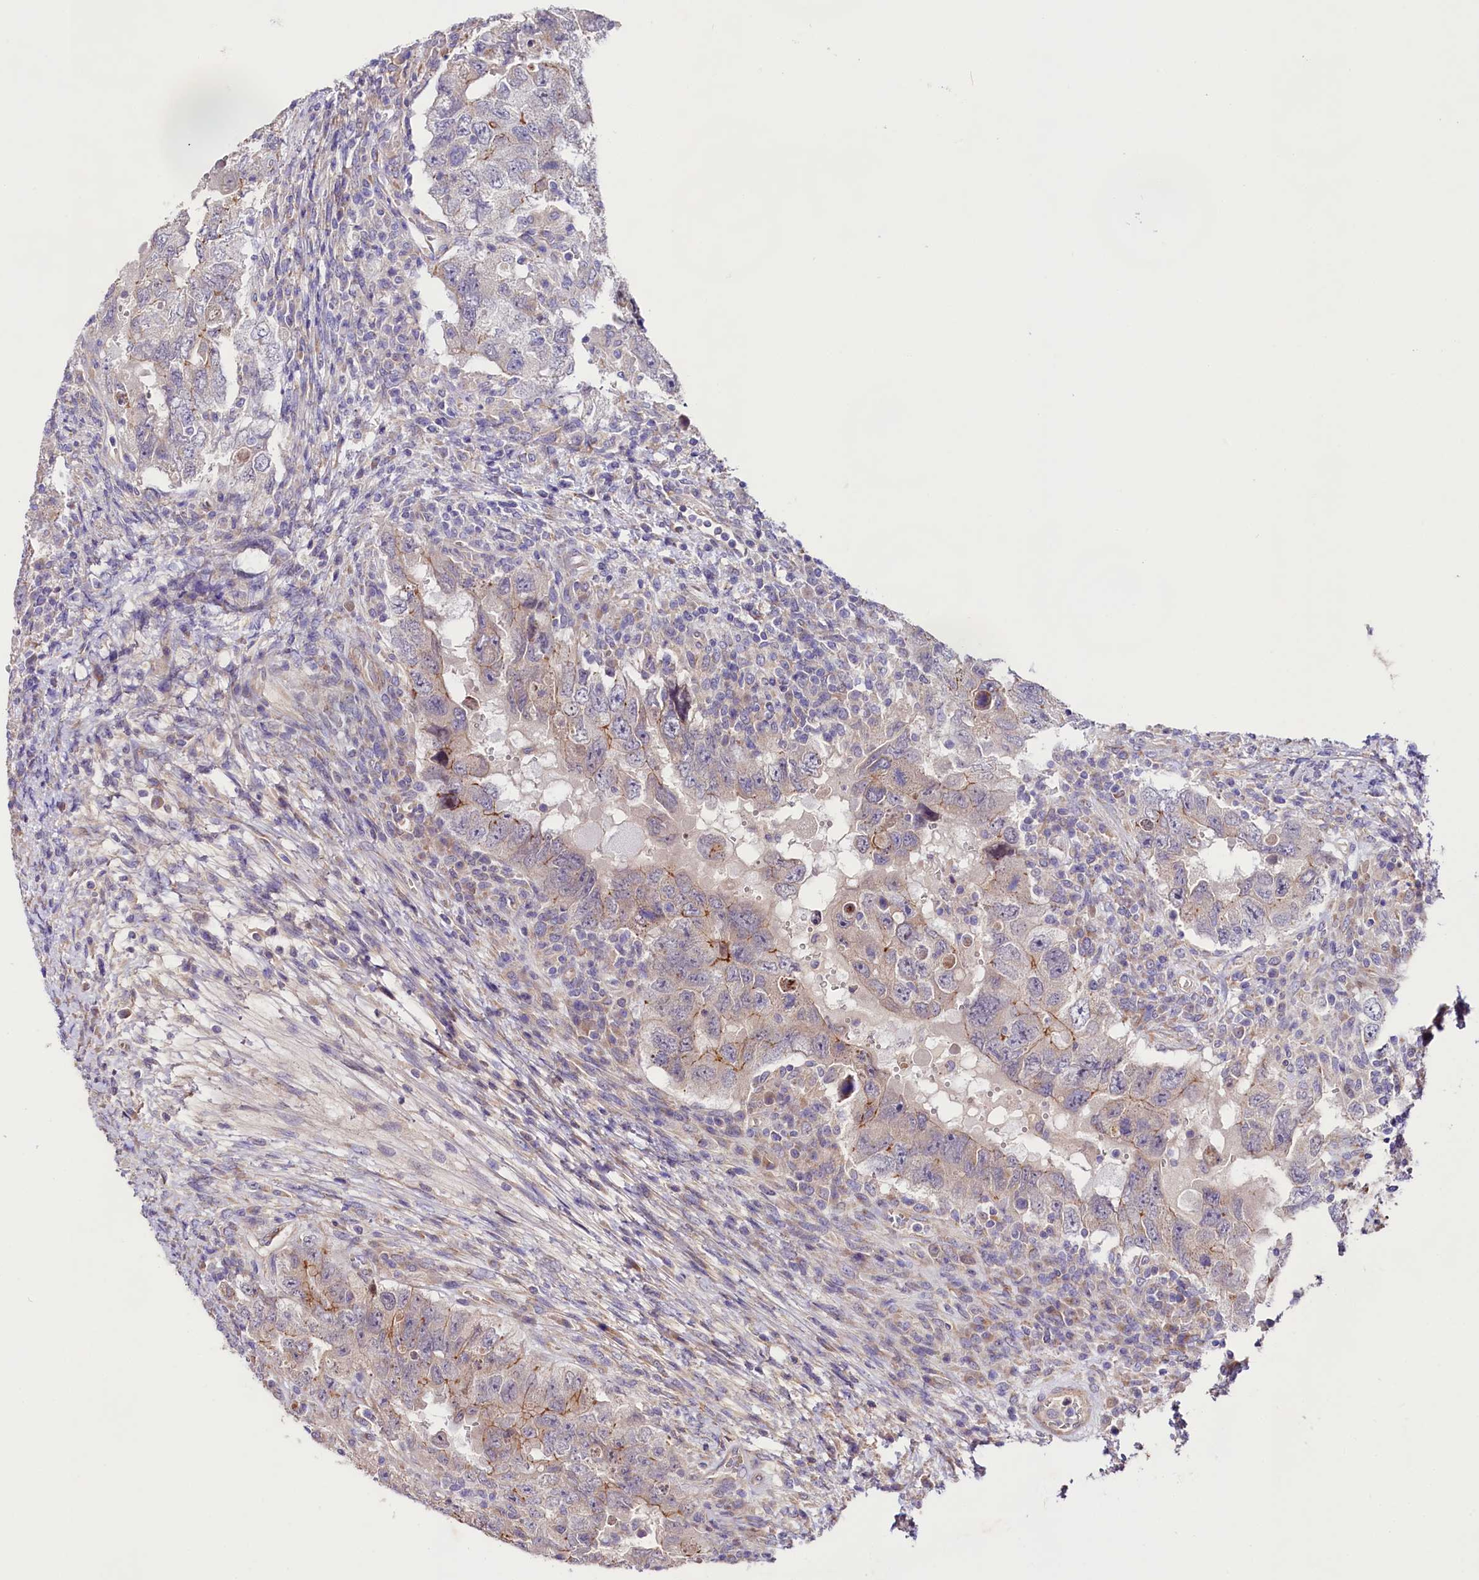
{"staining": {"intensity": "moderate", "quantity": "<25%", "location": "cytoplasmic/membranous"}, "tissue": "testis cancer", "cell_type": "Tumor cells", "image_type": "cancer", "snomed": [{"axis": "morphology", "description": "Carcinoma, Embryonal, NOS"}, {"axis": "topography", "description": "Testis"}], "caption": "A brown stain shows moderate cytoplasmic/membranous expression of a protein in human testis cancer tumor cells.", "gene": "VPS11", "patient": {"sex": "male", "age": 26}}